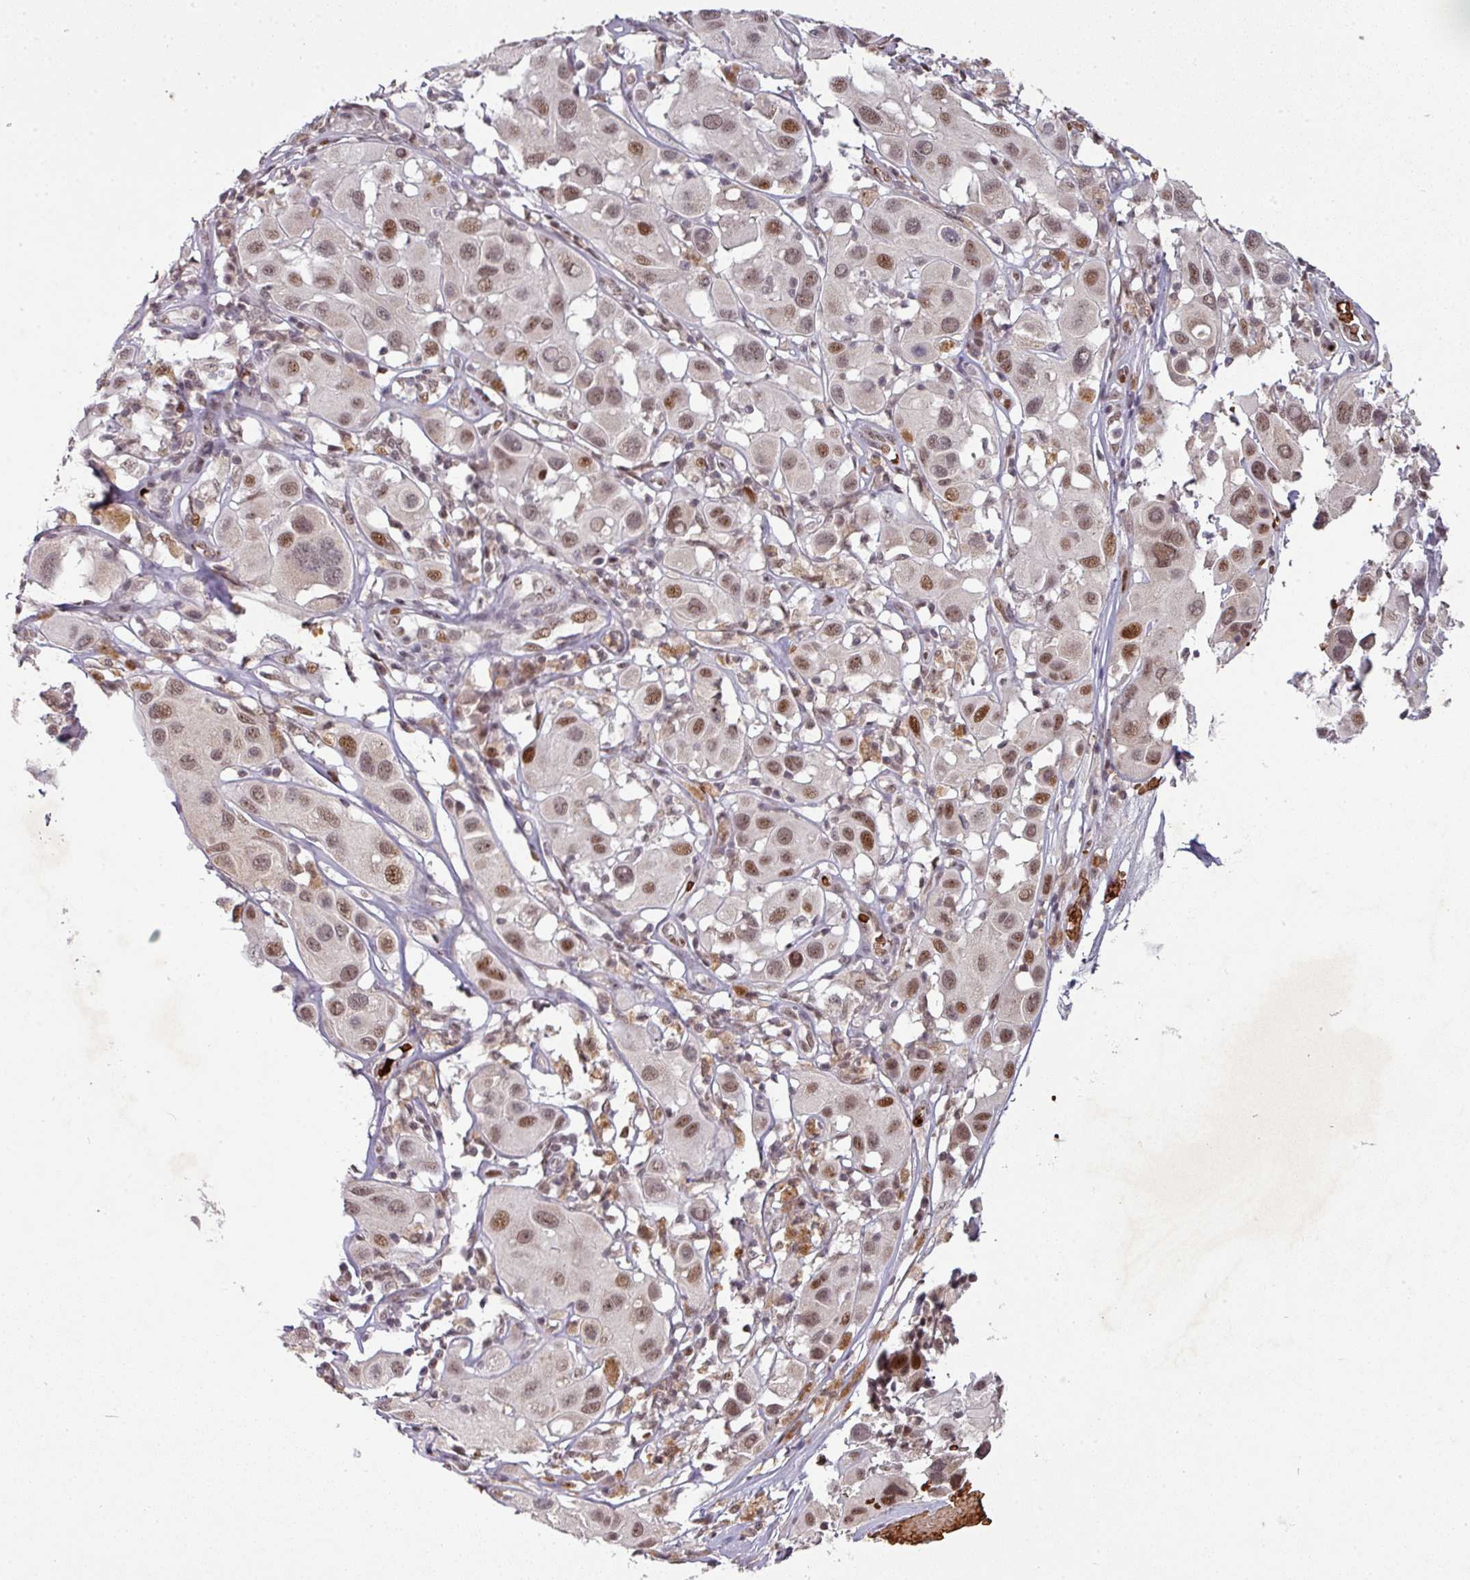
{"staining": {"intensity": "moderate", "quantity": "25%-75%", "location": "nuclear"}, "tissue": "melanoma", "cell_type": "Tumor cells", "image_type": "cancer", "snomed": [{"axis": "morphology", "description": "Malignant melanoma, Metastatic site"}, {"axis": "topography", "description": "Skin"}], "caption": "Immunohistochemical staining of melanoma reveals medium levels of moderate nuclear expression in approximately 25%-75% of tumor cells.", "gene": "NEIL1", "patient": {"sex": "male", "age": 41}}